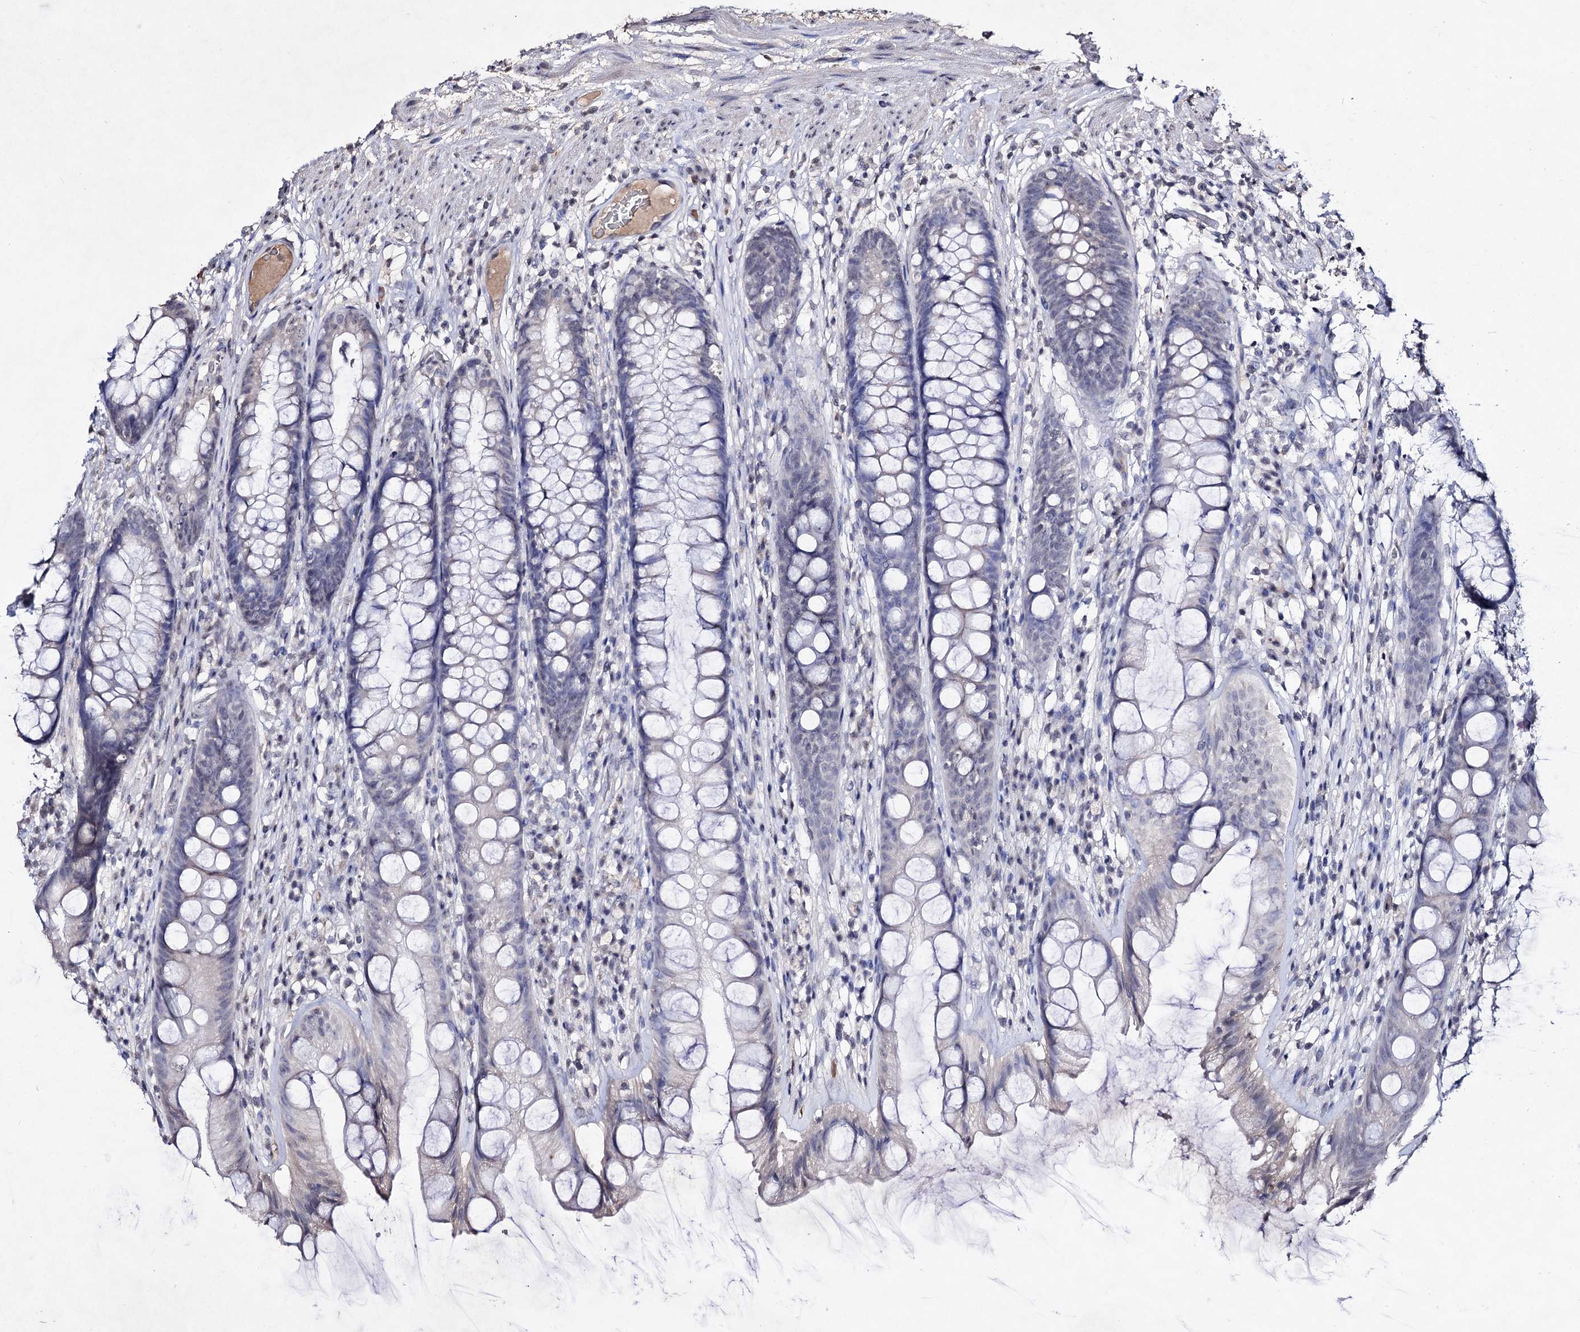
{"staining": {"intensity": "negative", "quantity": "none", "location": "none"}, "tissue": "rectum", "cell_type": "Glandular cells", "image_type": "normal", "snomed": [{"axis": "morphology", "description": "Normal tissue, NOS"}, {"axis": "topography", "description": "Rectum"}], "caption": "Immunohistochemistry (IHC) micrograph of unremarkable rectum: rectum stained with DAB (3,3'-diaminobenzidine) demonstrates no significant protein positivity in glandular cells.", "gene": "PLIN1", "patient": {"sex": "male", "age": 74}}